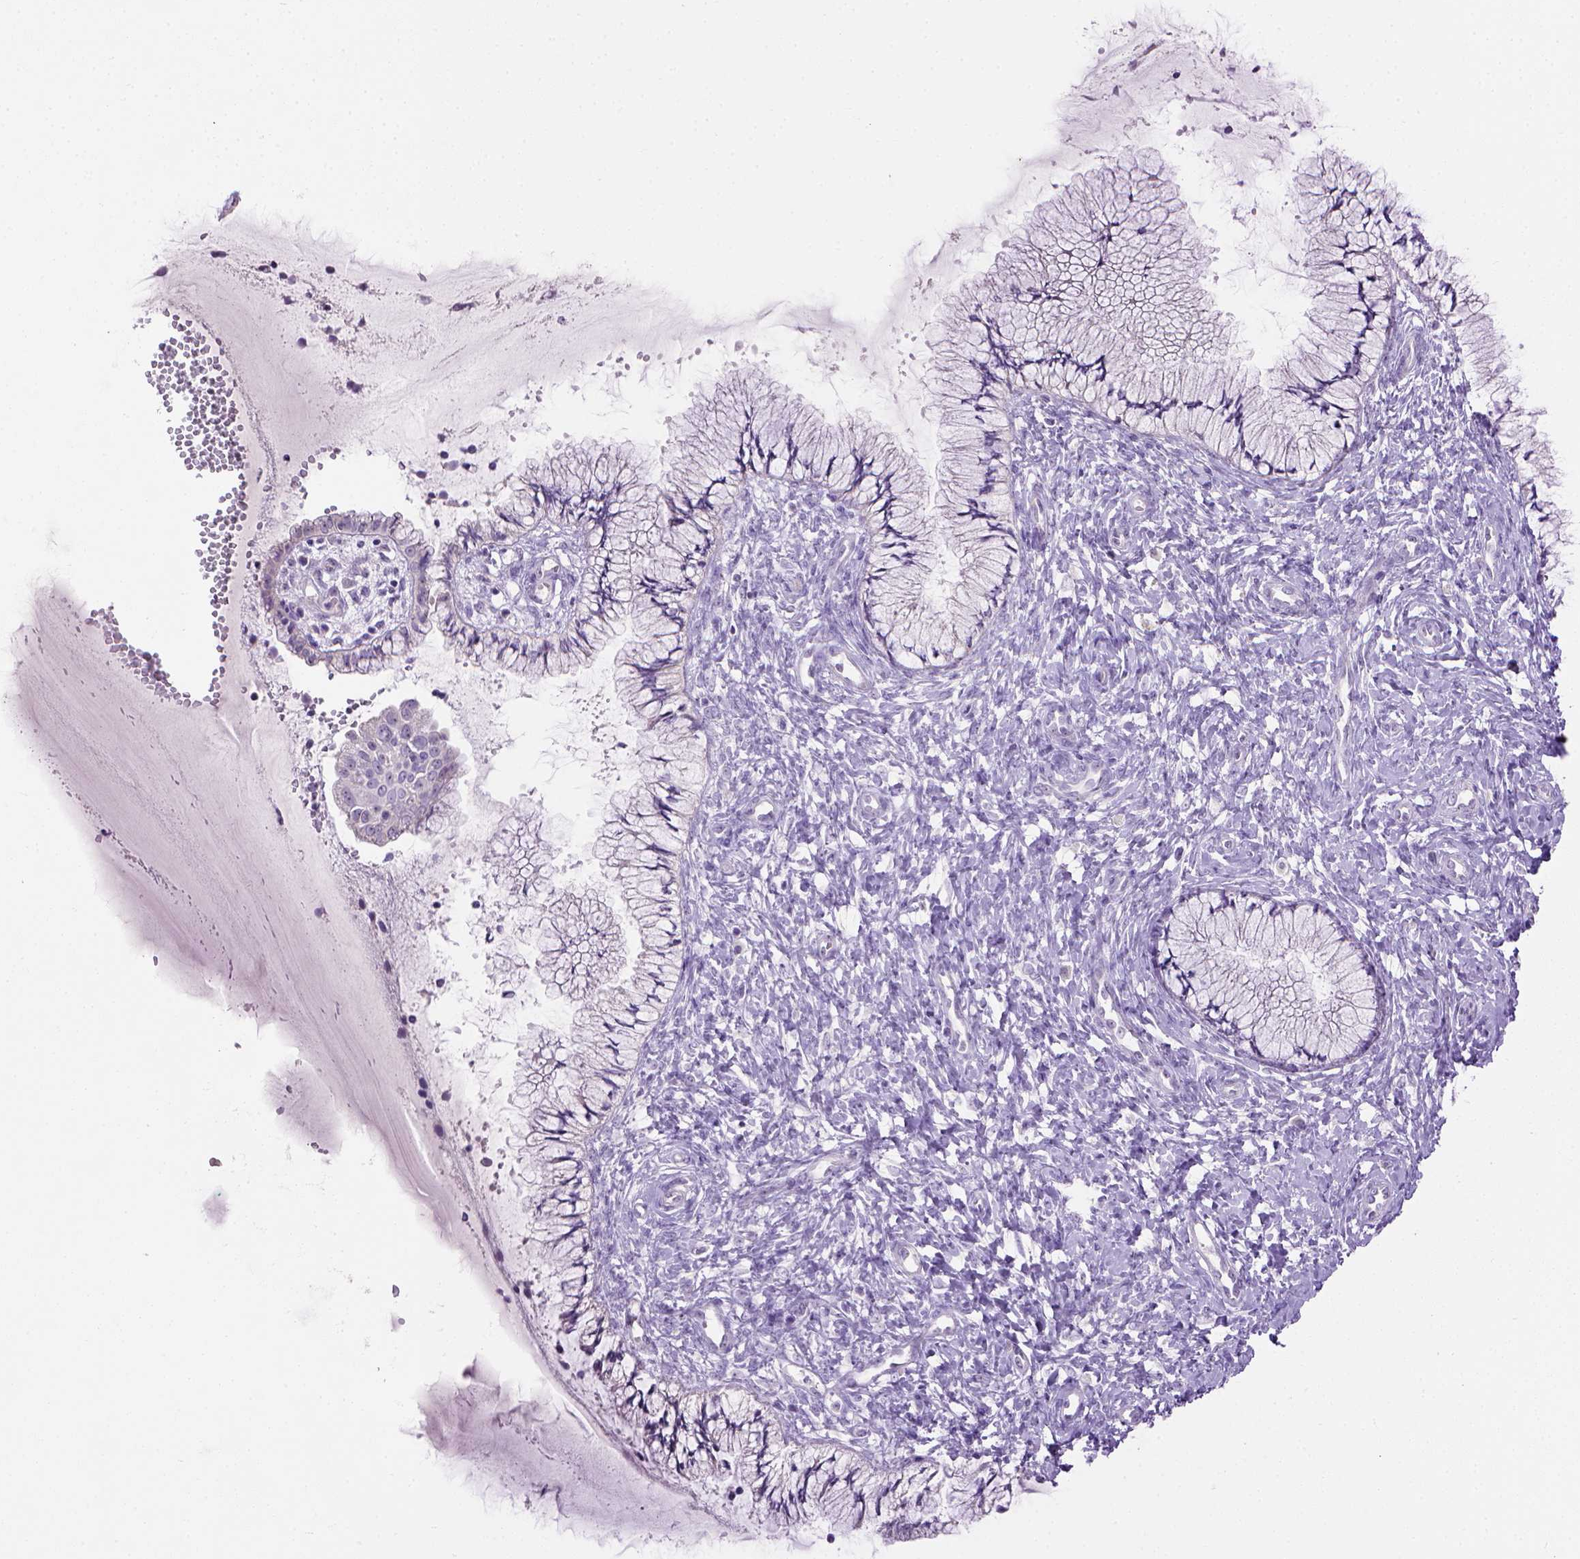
{"staining": {"intensity": "negative", "quantity": "none", "location": "none"}, "tissue": "cervix", "cell_type": "Glandular cells", "image_type": "normal", "snomed": [{"axis": "morphology", "description": "Normal tissue, NOS"}, {"axis": "topography", "description": "Cervix"}], "caption": "Photomicrograph shows no protein expression in glandular cells of benign cervix.", "gene": "UTP4", "patient": {"sex": "female", "age": 37}}